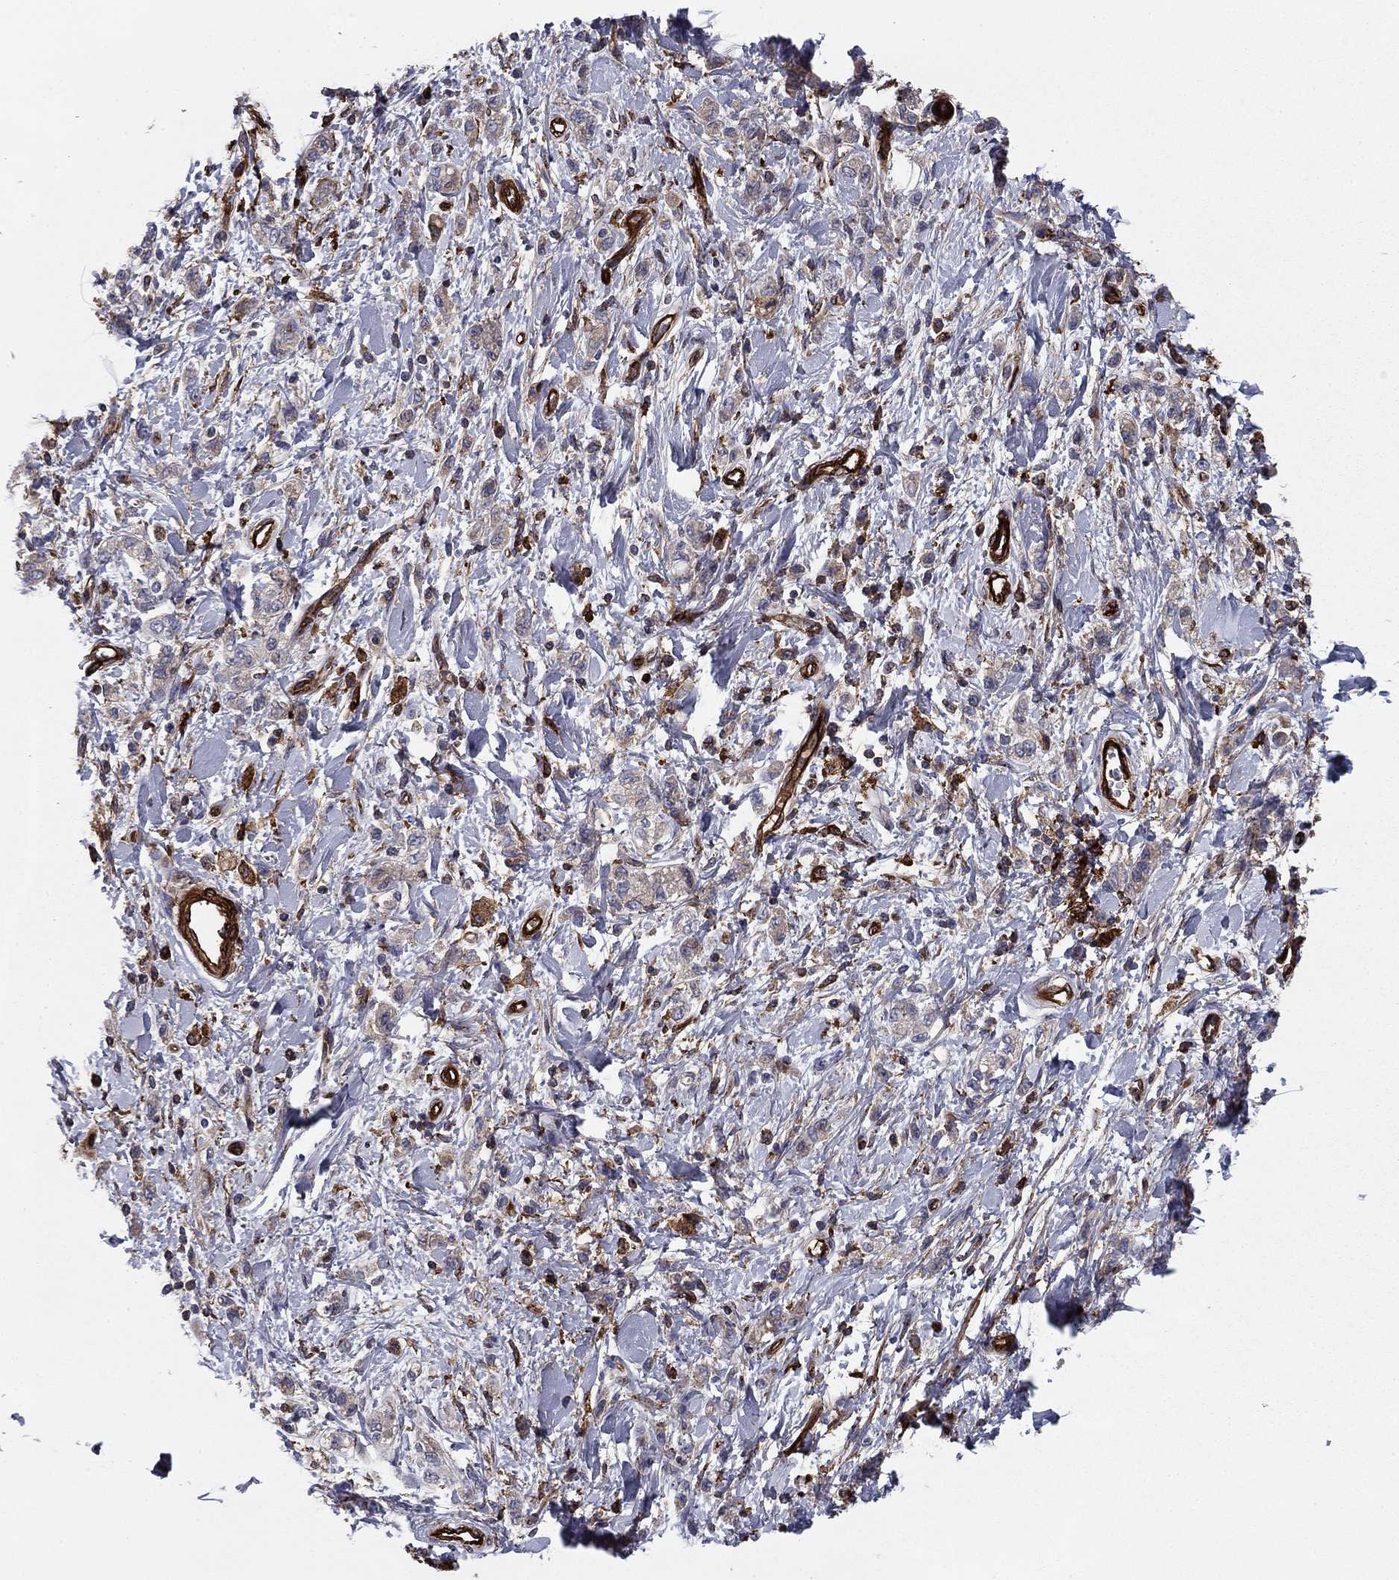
{"staining": {"intensity": "negative", "quantity": "none", "location": "none"}, "tissue": "stomach cancer", "cell_type": "Tumor cells", "image_type": "cancer", "snomed": [{"axis": "morphology", "description": "Adenocarcinoma, NOS"}, {"axis": "topography", "description": "Stomach"}], "caption": "This is an immunohistochemistry micrograph of stomach cancer (adenocarcinoma). There is no staining in tumor cells.", "gene": "EHBP1L1", "patient": {"sex": "male", "age": 77}}